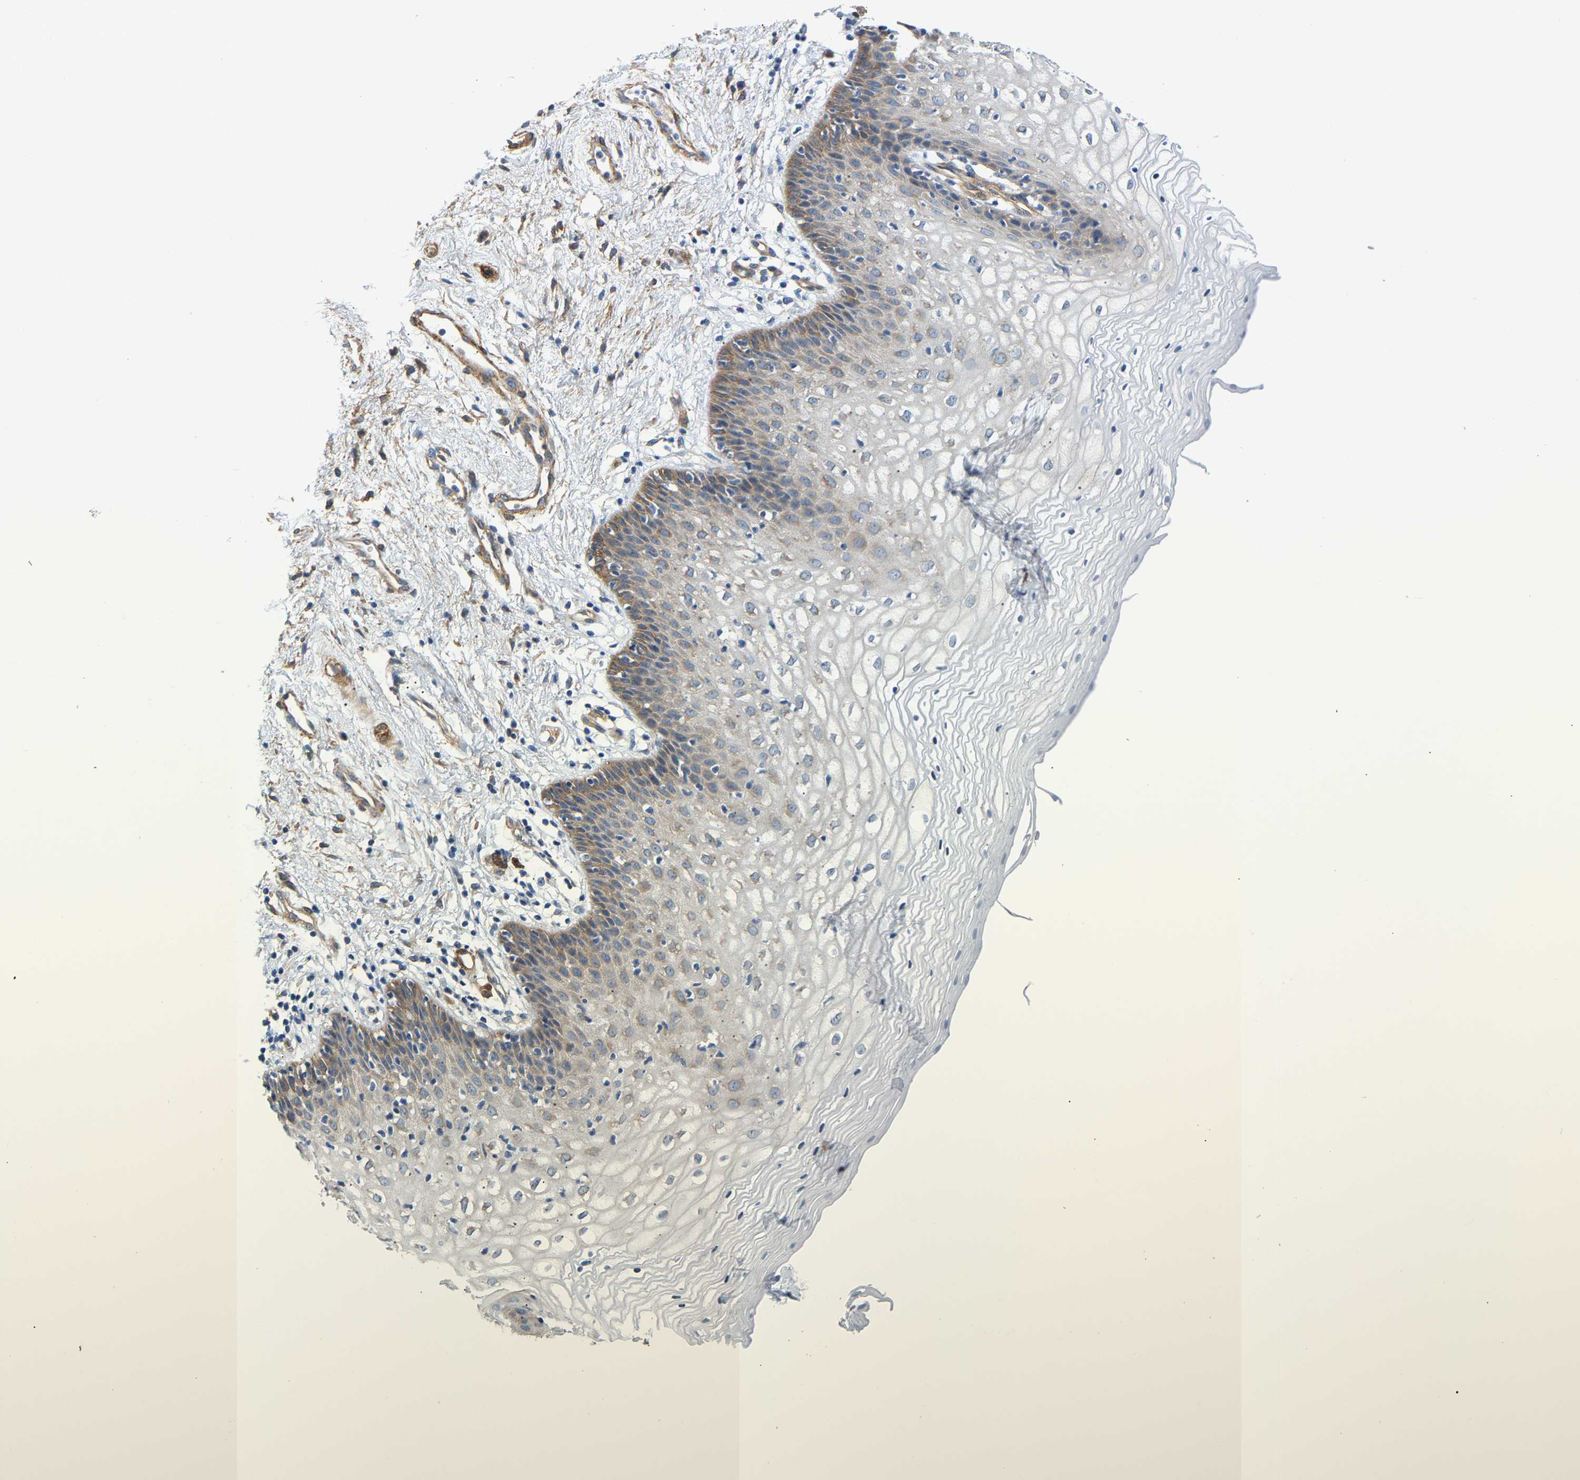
{"staining": {"intensity": "weak", "quantity": "<25%", "location": "cytoplasmic/membranous"}, "tissue": "vagina", "cell_type": "Squamous epithelial cells", "image_type": "normal", "snomed": [{"axis": "morphology", "description": "Normal tissue, NOS"}, {"axis": "topography", "description": "Vagina"}], "caption": "IHC of benign vagina exhibits no staining in squamous epithelial cells. Brightfield microscopy of immunohistochemistry (IHC) stained with DAB (brown) and hematoxylin (blue), captured at high magnification.", "gene": "PAWR", "patient": {"sex": "female", "age": 34}}